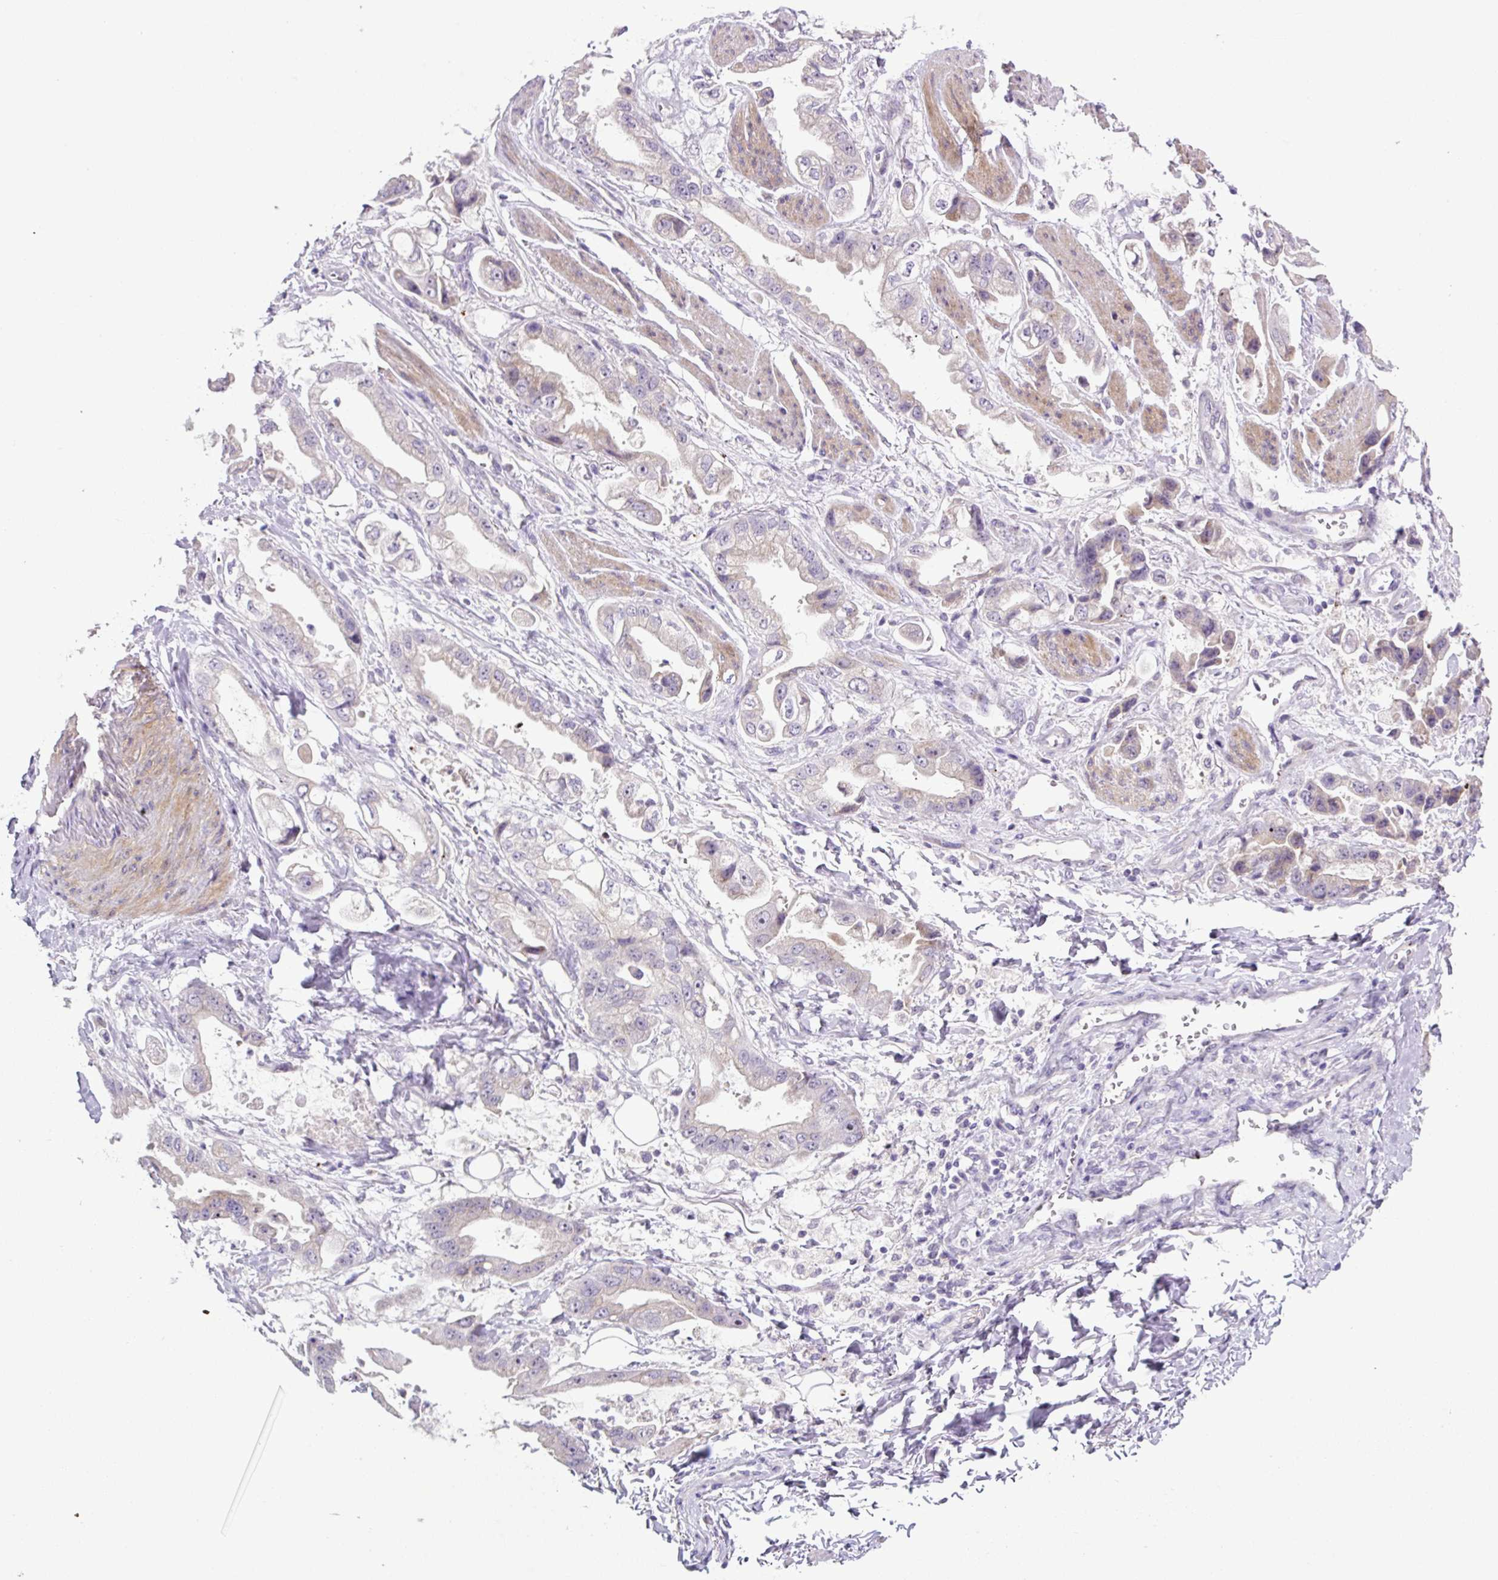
{"staining": {"intensity": "weak", "quantity": "<25%", "location": "cytoplasmic/membranous"}, "tissue": "stomach cancer", "cell_type": "Tumor cells", "image_type": "cancer", "snomed": [{"axis": "morphology", "description": "Adenocarcinoma, NOS"}, {"axis": "topography", "description": "Stomach"}], "caption": "High magnification brightfield microscopy of adenocarcinoma (stomach) stained with DAB (3,3'-diaminobenzidine) (brown) and counterstained with hematoxylin (blue): tumor cells show no significant expression. (Brightfield microscopy of DAB IHC at high magnification).", "gene": "OGDHL", "patient": {"sex": "male", "age": 62}}